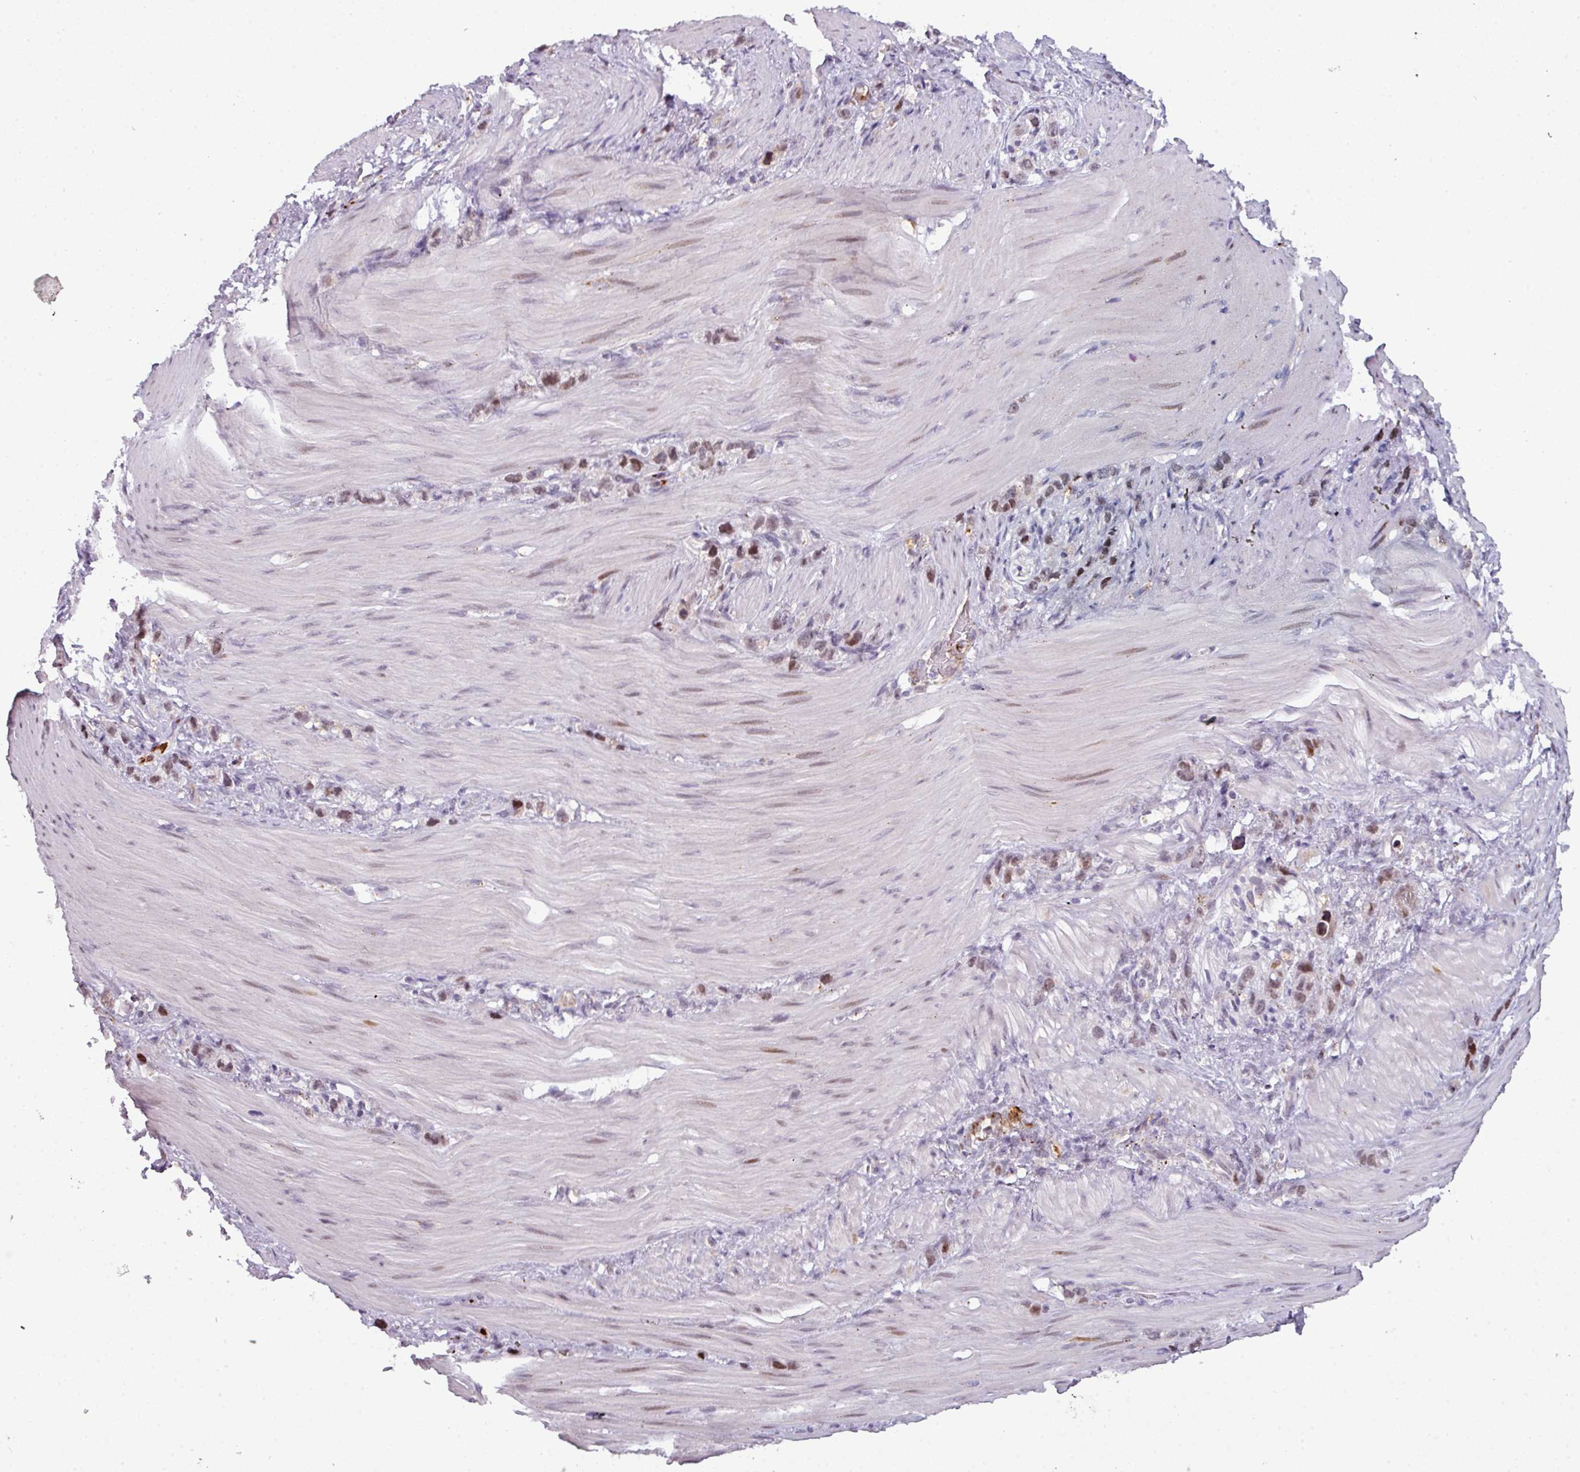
{"staining": {"intensity": "moderate", "quantity": "<25%", "location": "nuclear"}, "tissue": "stomach cancer", "cell_type": "Tumor cells", "image_type": "cancer", "snomed": [{"axis": "morphology", "description": "Adenocarcinoma, NOS"}, {"axis": "topography", "description": "Stomach"}], "caption": "Brown immunohistochemical staining in human stomach cancer (adenocarcinoma) demonstrates moderate nuclear positivity in approximately <25% of tumor cells.", "gene": "TMEFF1", "patient": {"sex": "female", "age": 65}}